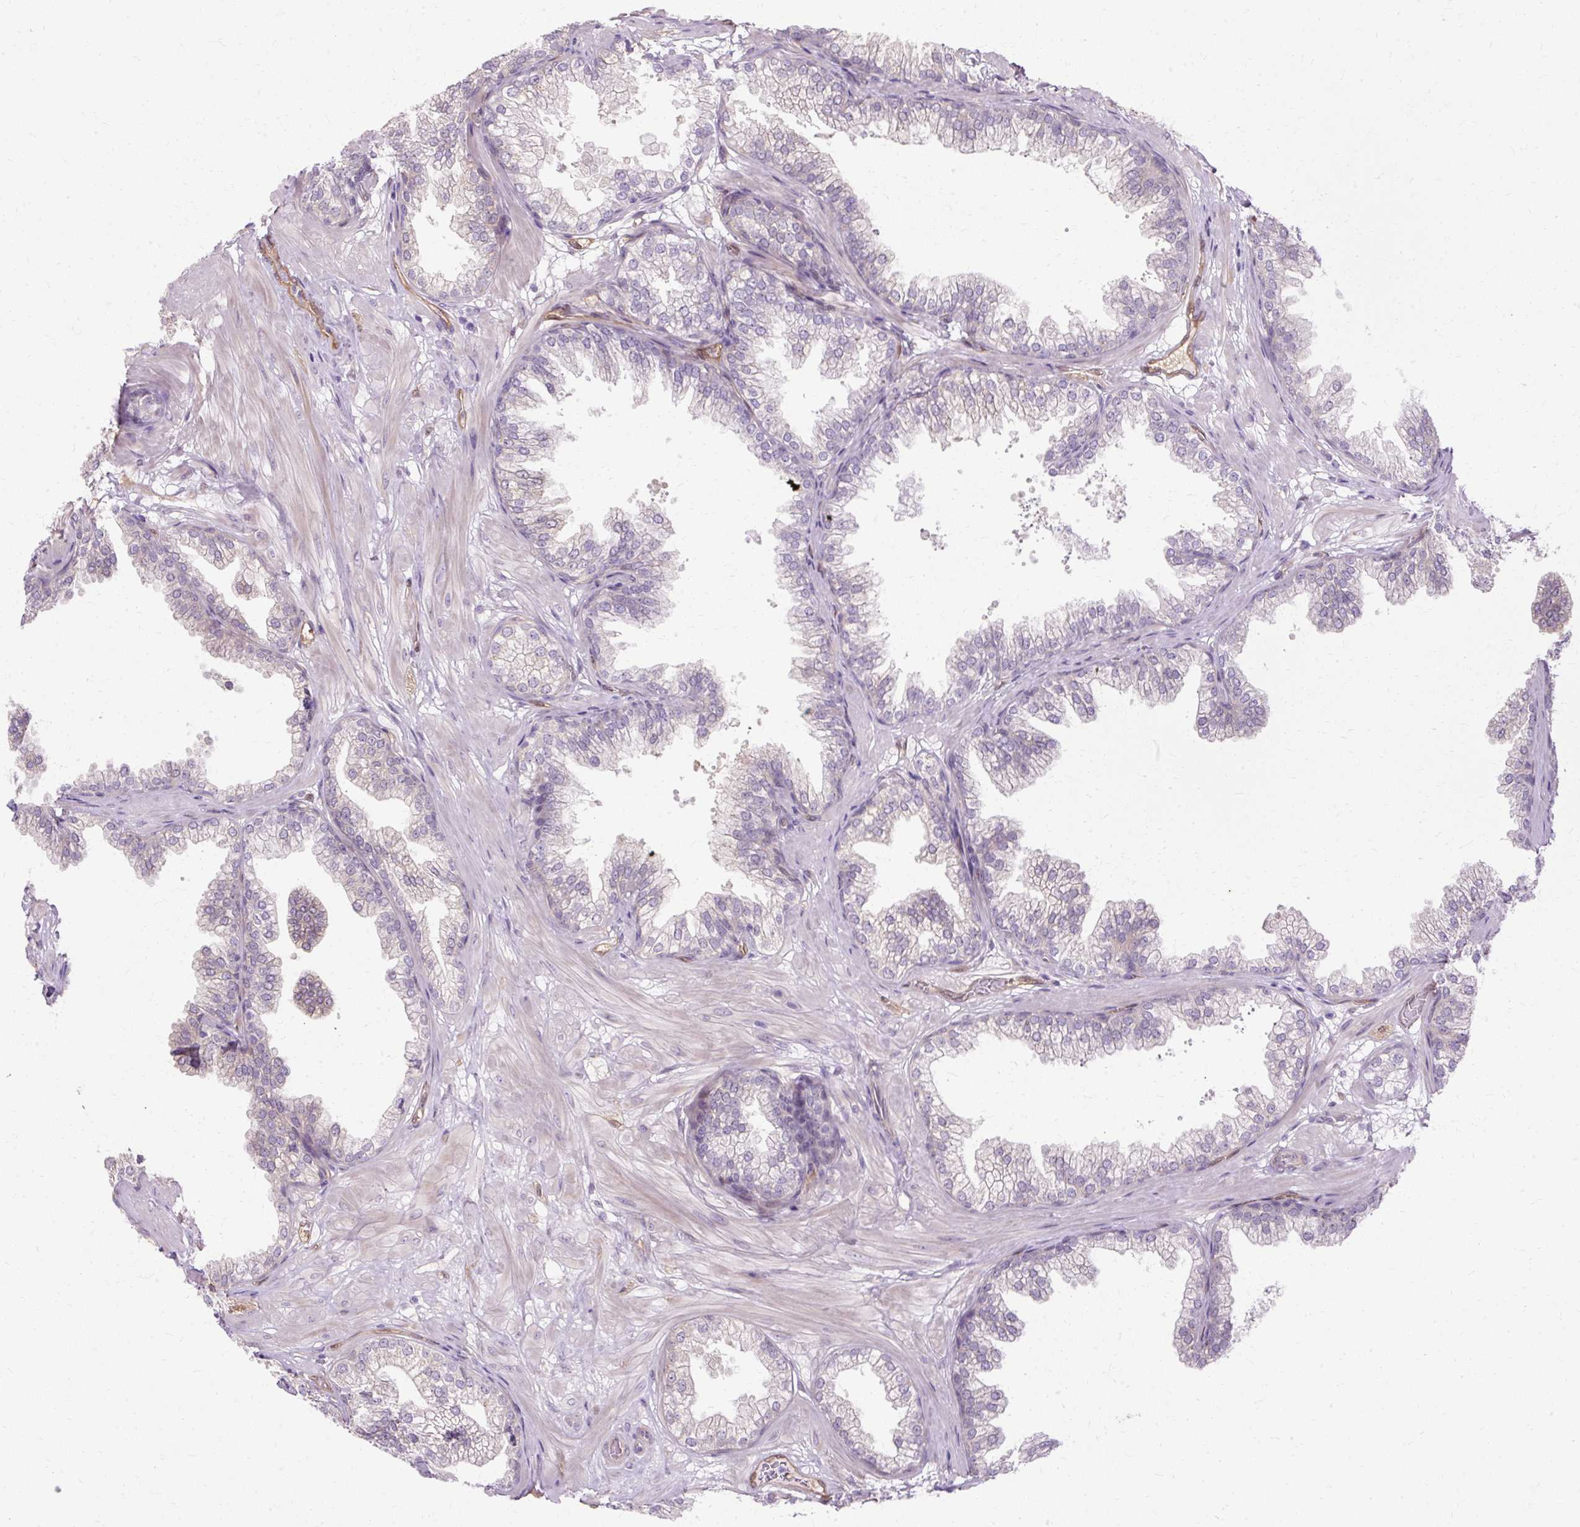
{"staining": {"intensity": "moderate", "quantity": "<25%", "location": "cytoplasmic/membranous"}, "tissue": "prostate", "cell_type": "Glandular cells", "image_type": "normal", "snomed": [{"axis": "morphology", "description": "Normal tissue, NOS"}, {"axis": "topography", "description": "Prostate"}], "caption": "Immunohistochemistry image of benign human prostate stained for a protein (brown), which shows low levels of moderate cytoplasmic/membranous positivity in about <25% of glandular cells.", "gene": "CNN3", "patient": {"sex": "male", "age": 37}}